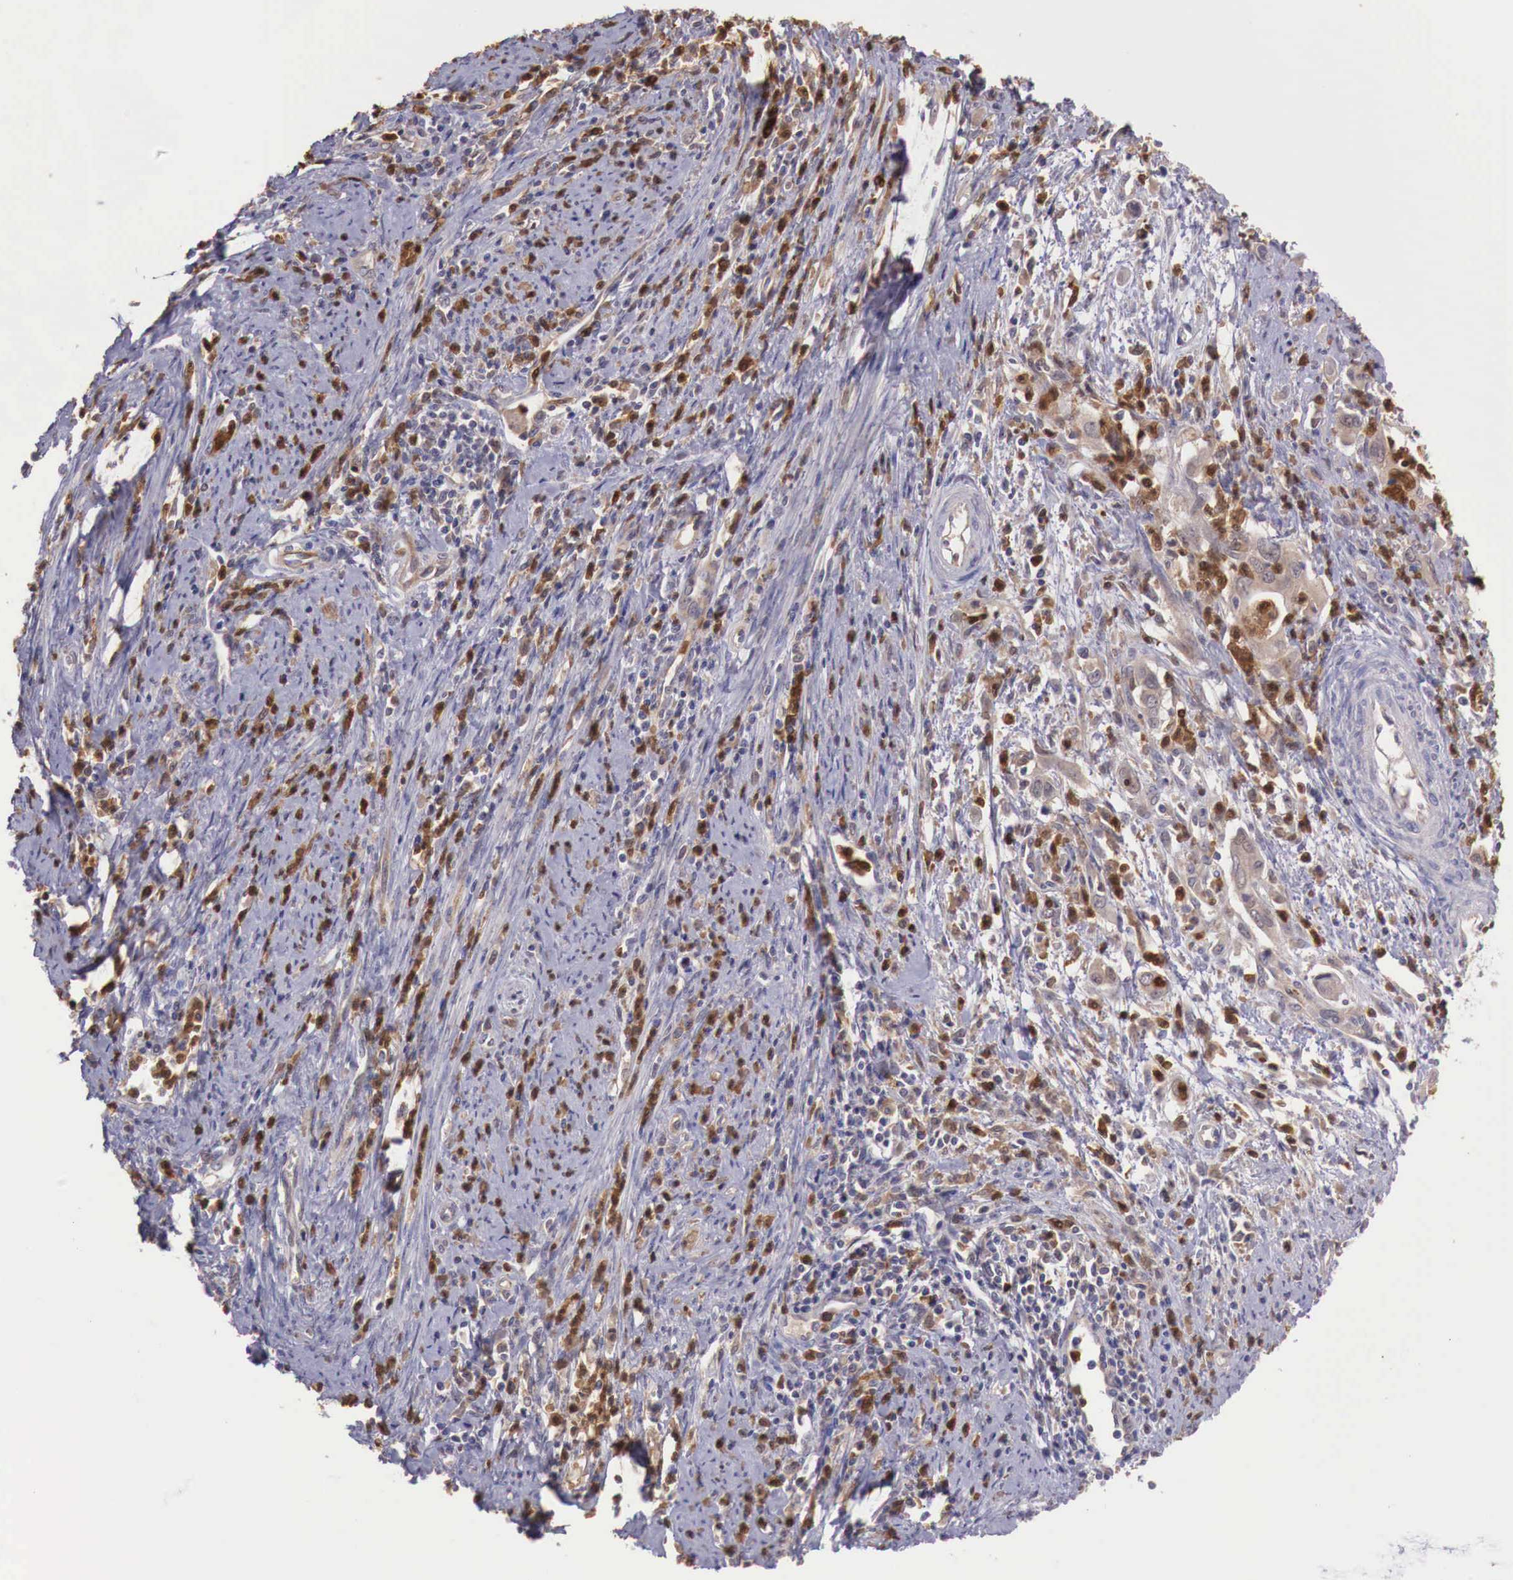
{"staining": {"intensity": "weak", "quantity": ">75%", "location": "cytoplasmic/membranous"}, "tissue": "cervical cancer", "cell_type": "Tumor cells", "image_type": "cancer", "snomed": [{"axis": "morphology", "description": "Normal tissue, NOS"}, {"axis": "morphology", "description": "Adenocarcinoma, NOS"}, {"axis": "topography", "description": "Cervix"}], "caption": "An IHC photomicrograph of neoplastic tissue is shown. Protein staining in brown highlights weak cytoplasmic/membranous positivity in cervical cancer within tumor cells.", "gene": "GAB2", "patient": {"sex": "female", "age": 34}}